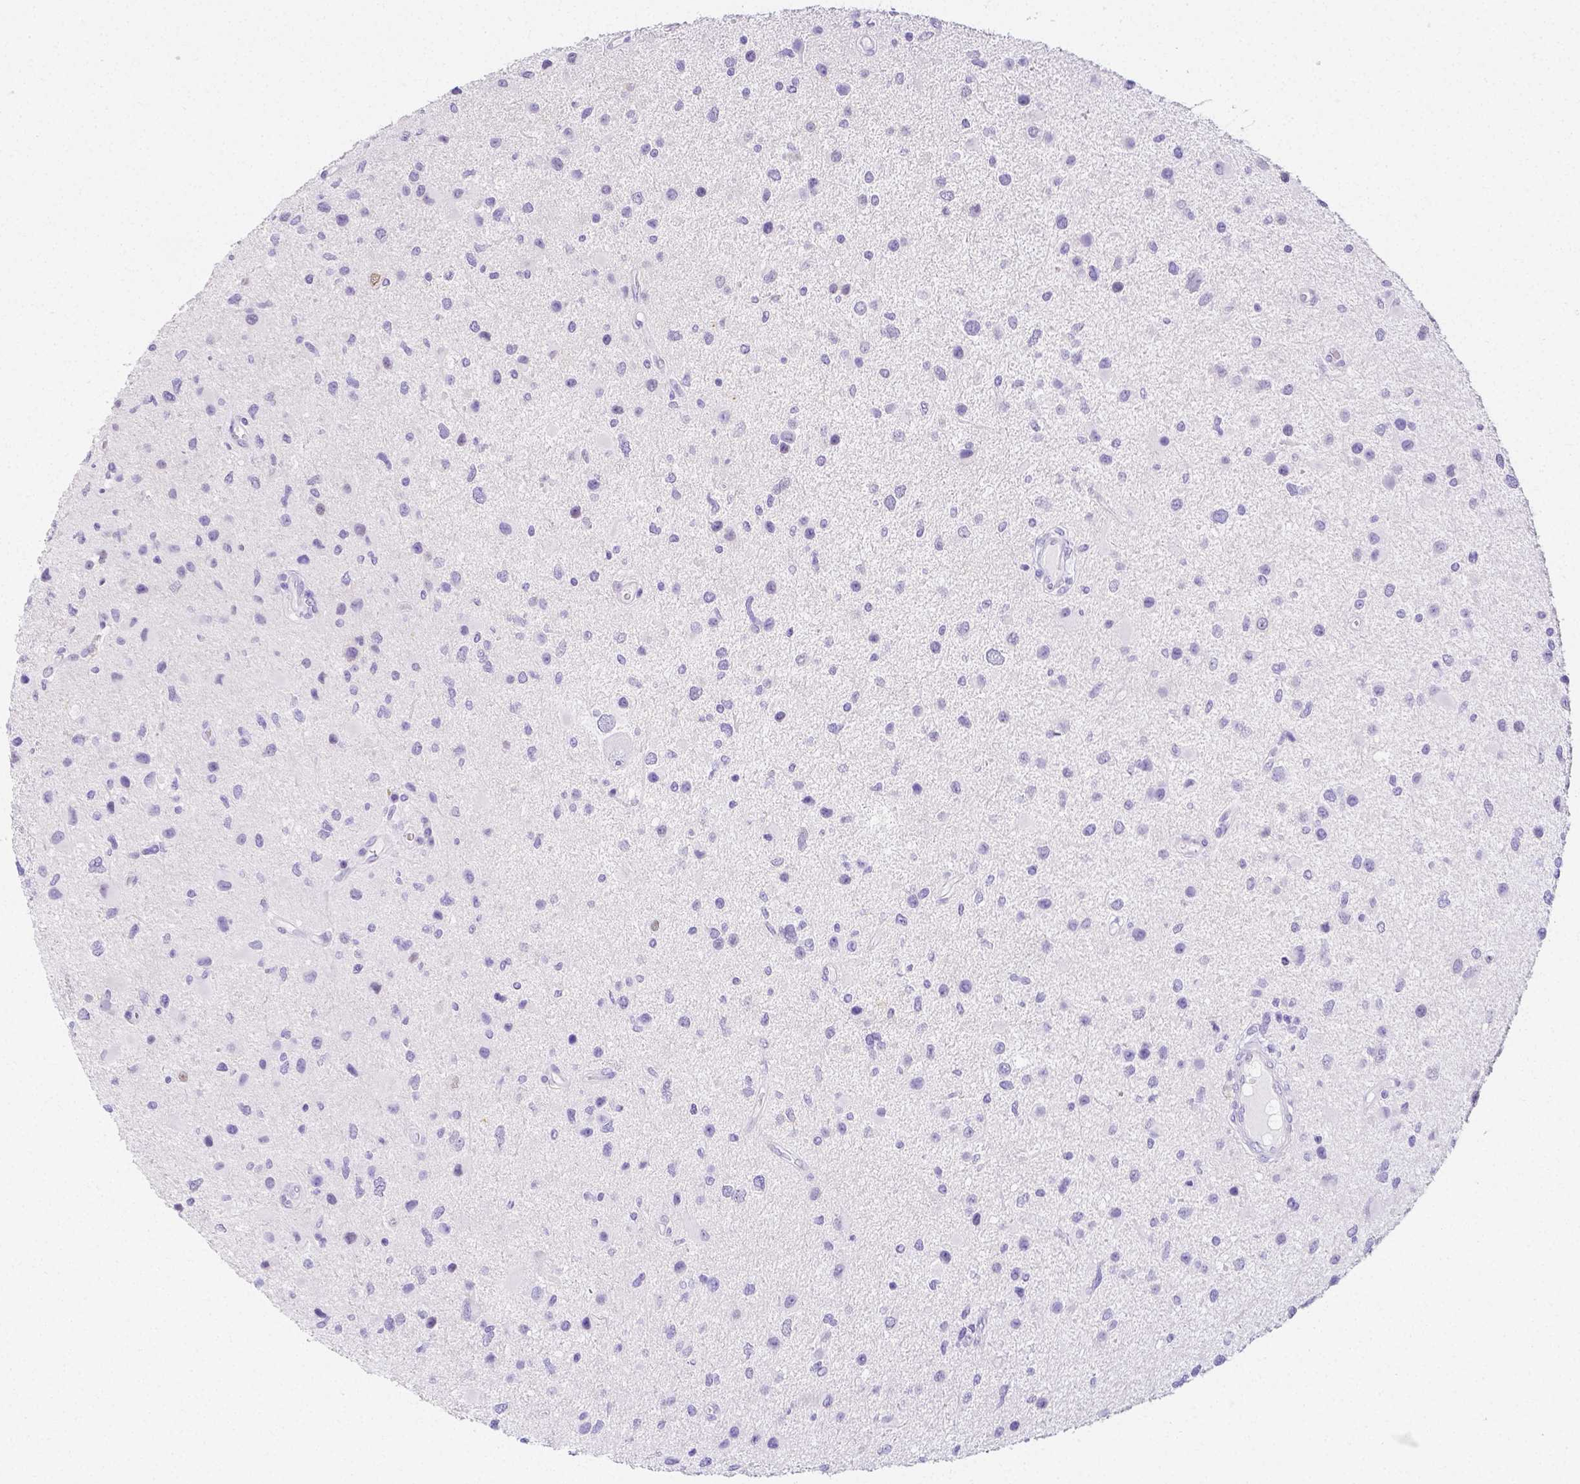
{"staining": {"intensity": "negative", "quantity": "none", "location": "none"}, "tissue": "glioma", "cell_type": "Tumor cells", "image_type": "cancer", "snomed": [{"axis": "morphology", "description": "Glioma, malignant, Low grade"}, {"axis": "topography", "description": "Brain"}], "caption": "Immunohistochemistry histopathology image of neoplastic tissue: human malignant glioma (low-grade) stained with DAB demonstrates no significant protein positivity in tumor cells.", "gene": "ARHGAP36", "patient": {"sex": "female", "age": 32}}